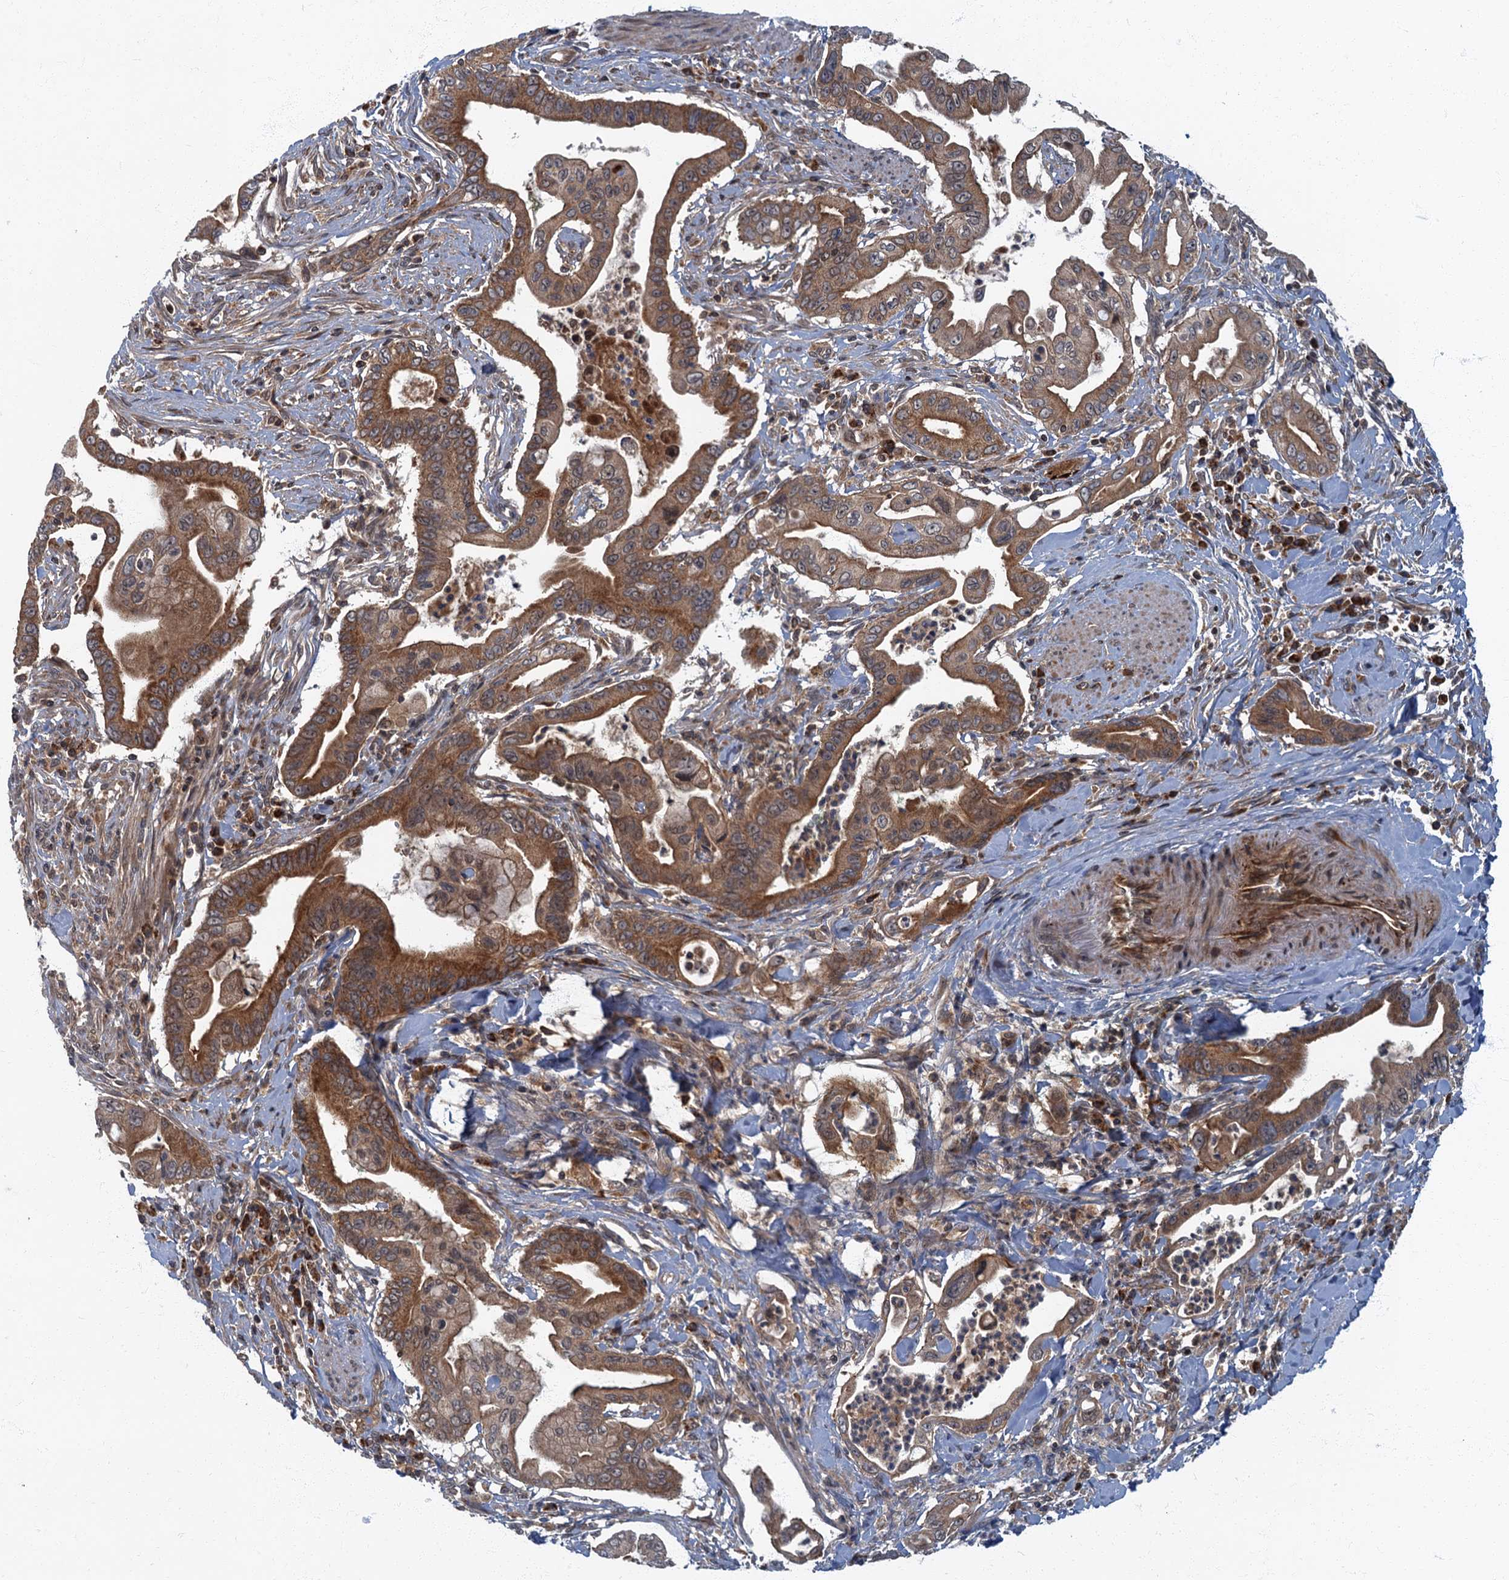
{"staining": {"intensity": "moderate", "quantity": ">75%", "location": "cytoplasmic/membranous"}, "tissue": "pancreatic cancer", "cell_type": "Tumor cells", "image_type": "cancer", "snomed": [{"axis": "morphology", "description": "Adenocarcinoma, NOS"}, {"axis": "topography", "description": "Pancreas"}], "caption": "Immunohistochemical staining of human pancreatic adenocarcinoma shows medium levels of moderate cytoplasmic/membranous staining in approximately >75% of tumor cells.", "gene": "SLC11A2", "patient": {"sex": "male", "age": 78}}